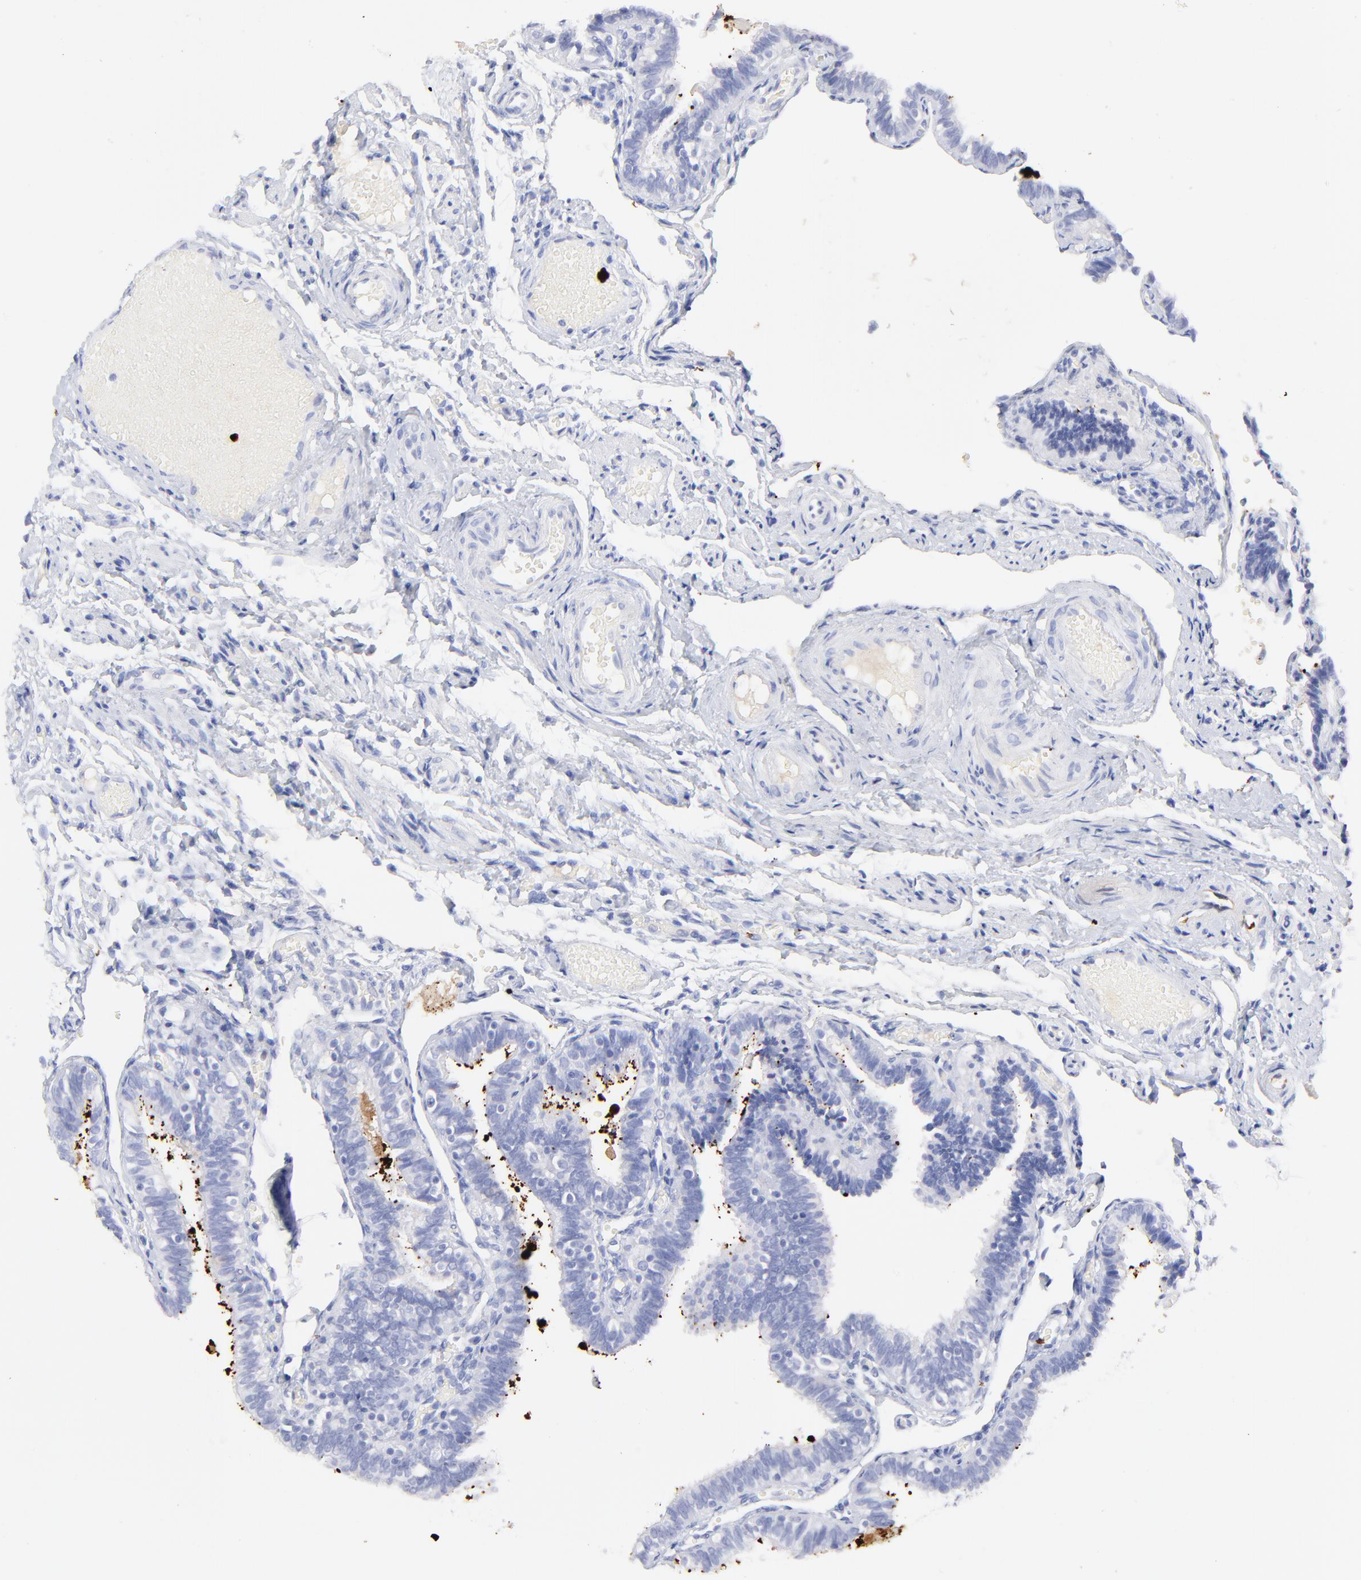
{"staining": {"intensity": "negative", "quantity": "none", "location": "none"}, "tissue": "fallopian tube", "cell_type": "Glandular cells", "image_type": "normal", "snomed": [{"axis": "morphology", "description": "Normal tissue, NOS"}, {"axis": "topography", "description": "Fallopian tube"}], "caption": "Immunohistochemical staining of normal fallopian tube demonstrates no significant staining in glandular cells.", "gene": "S100A12", "patient": {"sex": "female", "age": 46}}